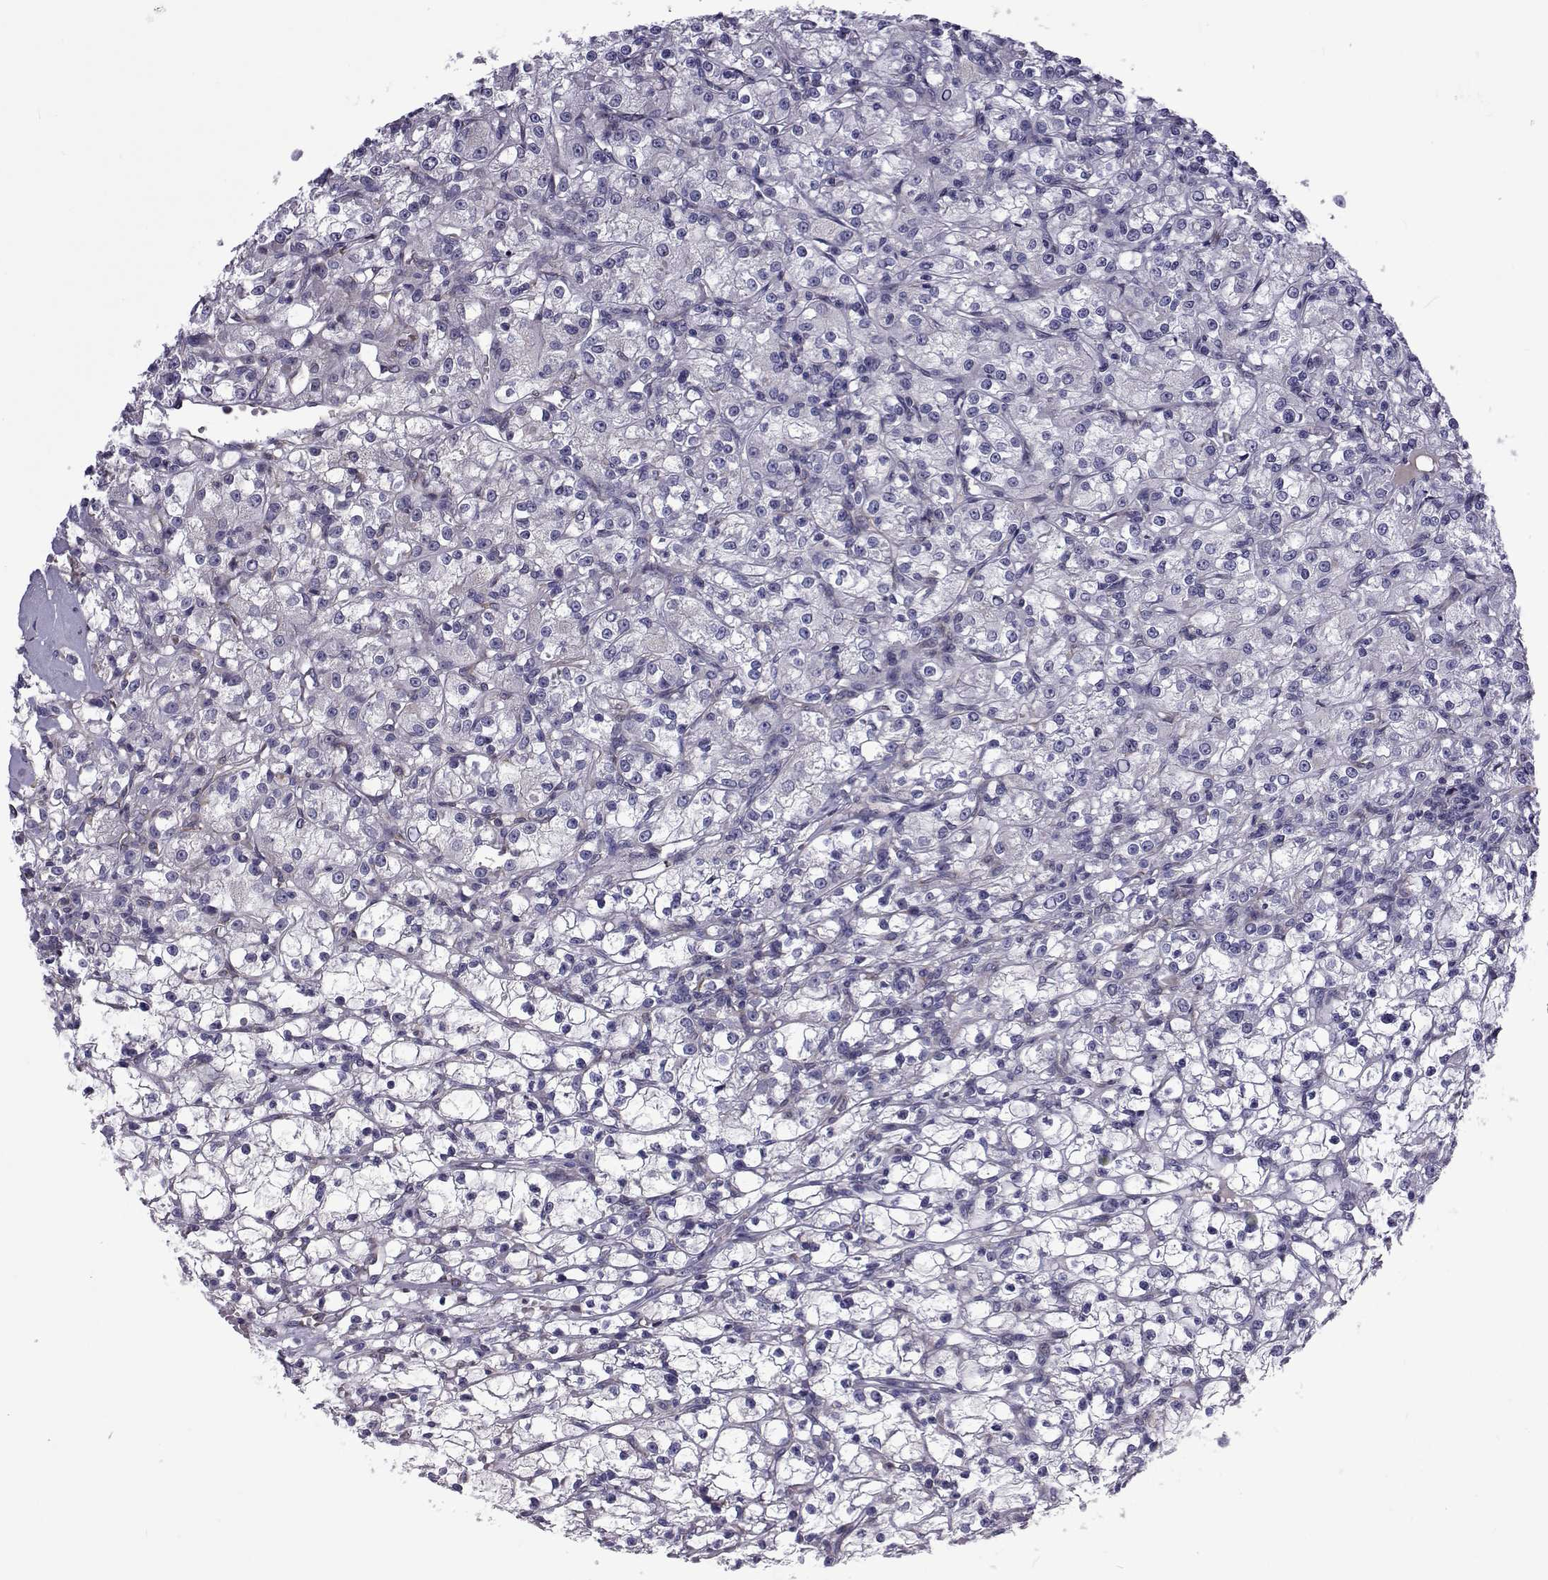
{"staining": {"intensity": "negative", "quantity": "none", "location": "none"}, "tissue": "renal cancer", "cell_type": "Tumor cells", "image_type": "cancer", "snomed": [{"axis": "morphology", "description": "Adenocarcinoma, NOS"}, {"axis": "topography", "description": "Kidney"}], "caption": "This is a histopathology image of IHC staining of renal cancer, which shows no positivity in tumor cells. (DAB immunohistochemistry visualized using brightfield microscopy, high magnification).", "gene": "TCF15", "patient": {"sex": "female", "age": 59}}